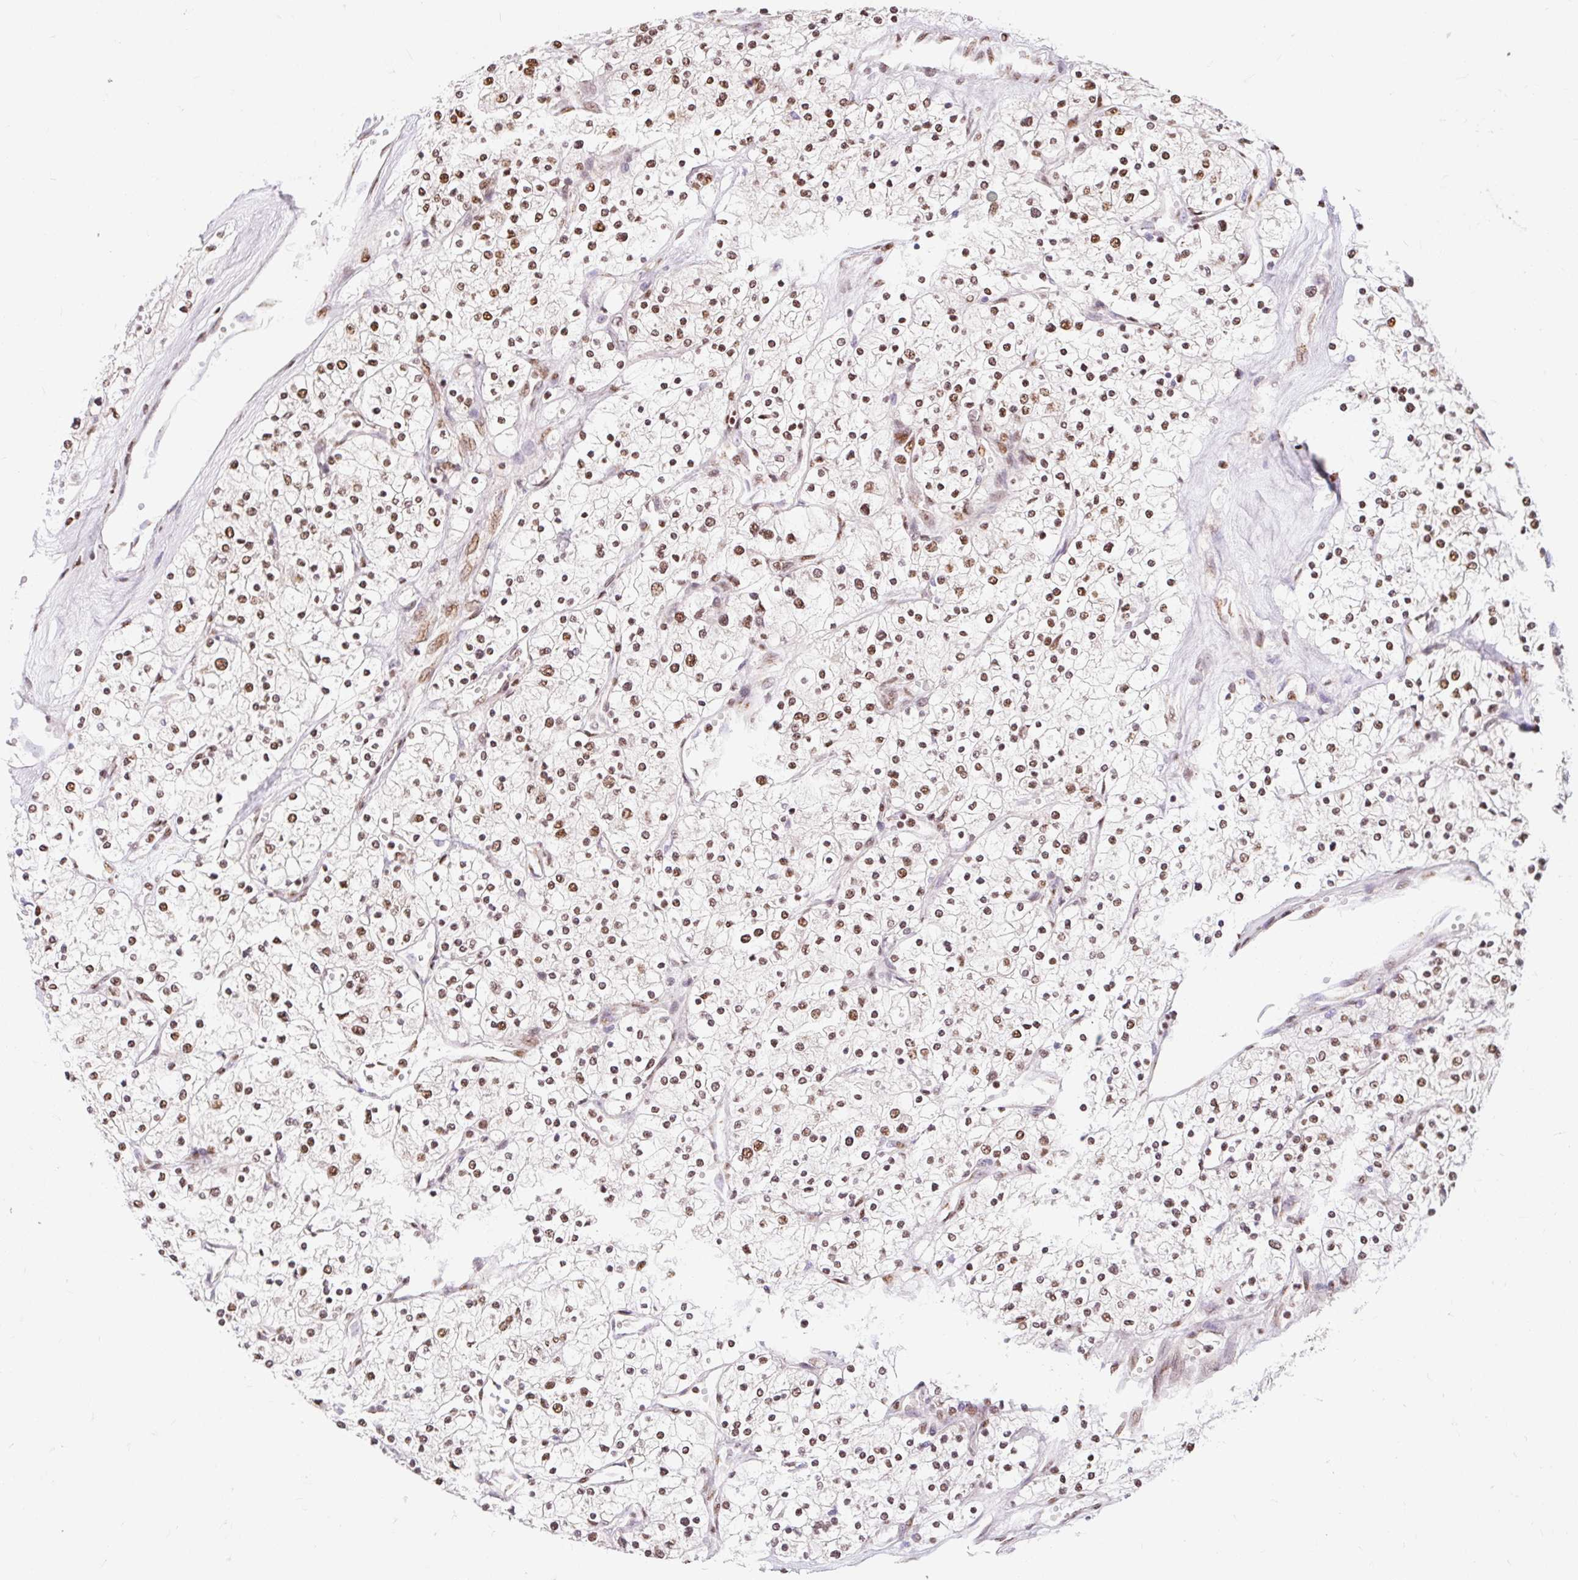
{"staining": {"intensity": "moderate", "quantity": ">75%", "location": "nuclear"}, "tissue": "renal cancer", "cell_type": "Tumor cells", "image_type": "cancer", "snomed": [{"axis": "morphology", "description": "Adenocarcinoma, NOS"}, {"axis": "topography", "description": "Kidney"}], "caption": "This image reveals IHC staining of human renal adenocarcinoma, with medium moderate nuclear staining in approximately >75% of tumor cells.", "gene": "BICRA", "patient": {"sex": "male", "age": 80}}